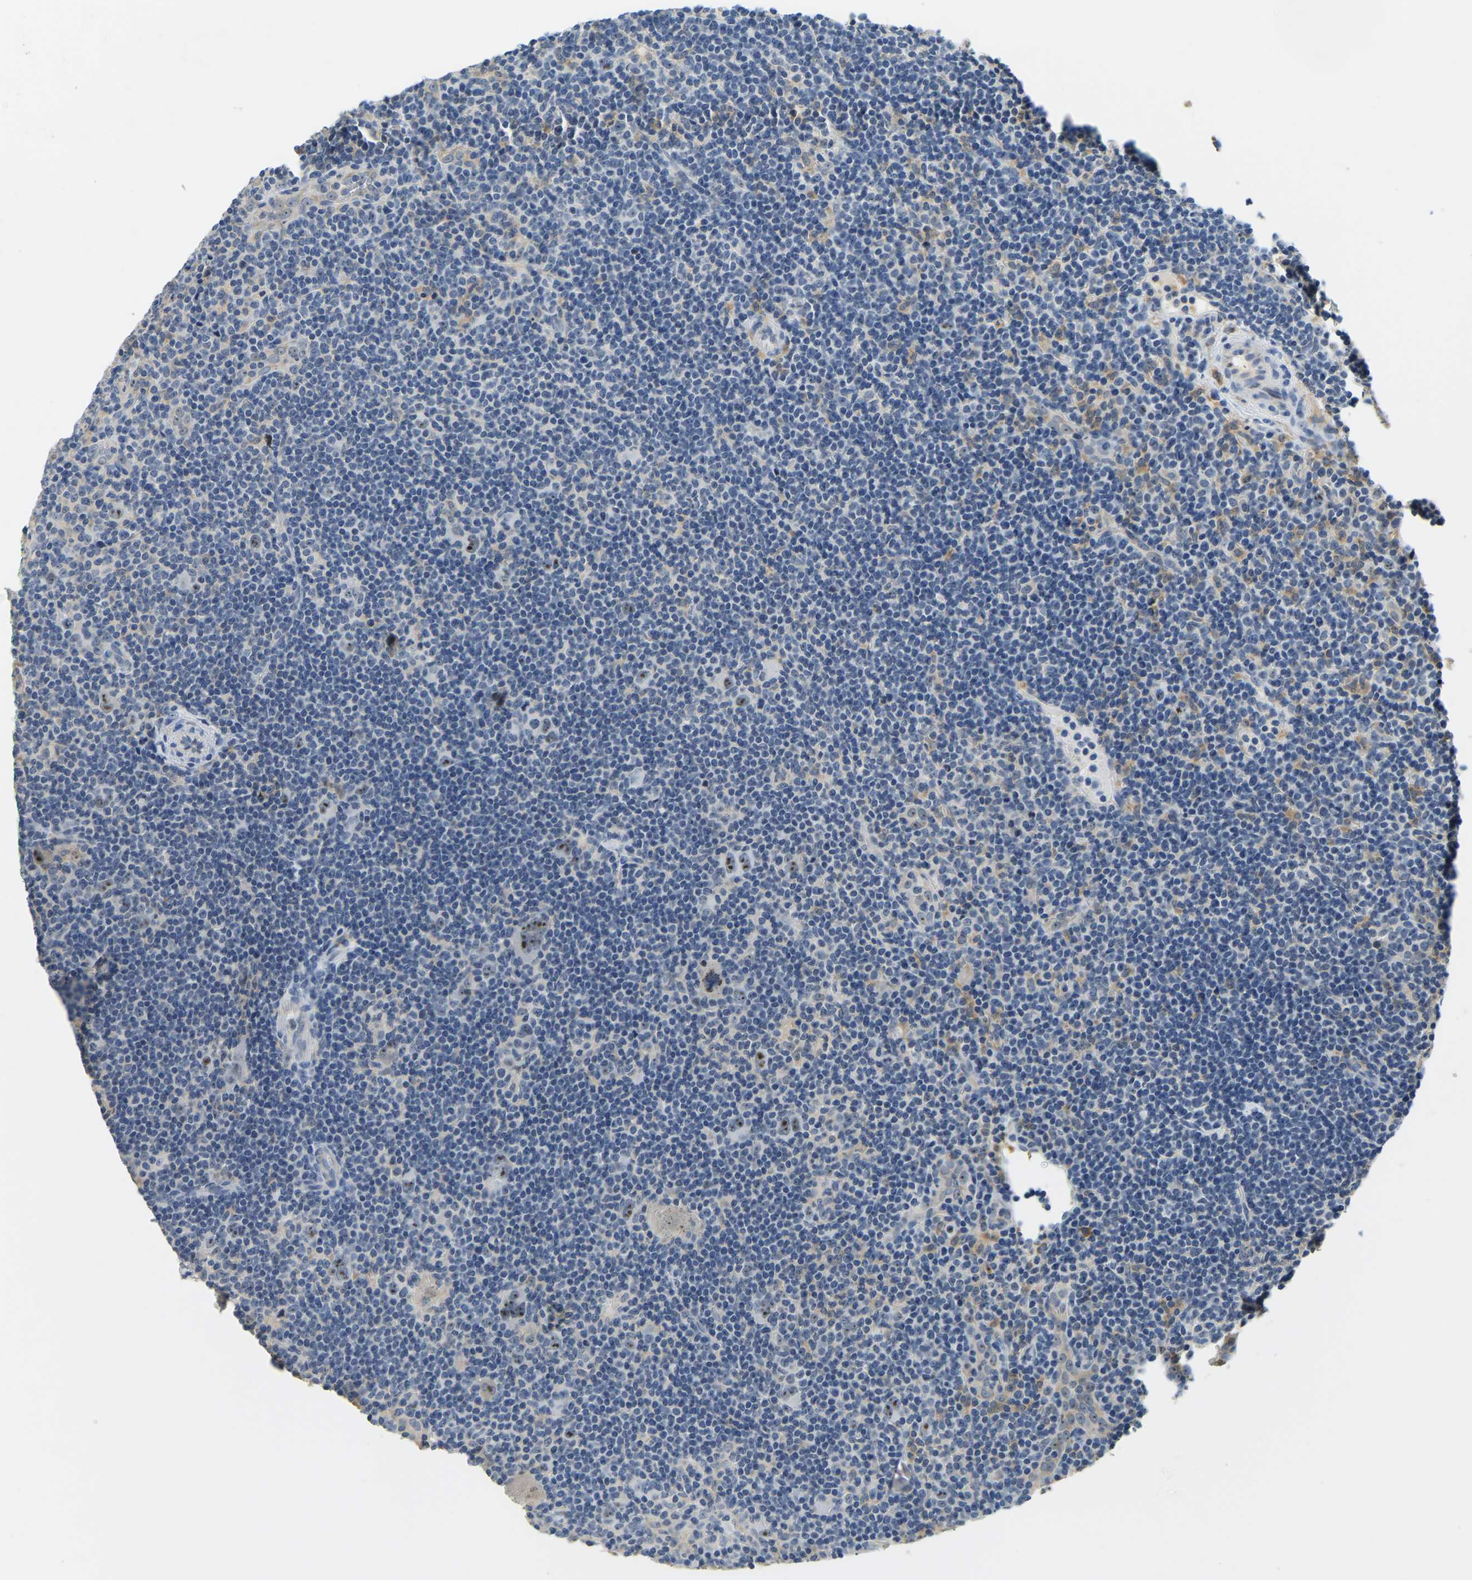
{"staining": {"intensity": "moderate", "quantity": "25%-75%", "location": "nuclear"}, "tissue": "lymphoma", "cell_type": "Tumor cells", "image_type": "cancer", "snomed": [{"axis": "morphology", "description": "Hodgkin's disease, NOS"}, {"axis": "topography", "description": "Lymph node"}], "caption": "A high-resolution histopathology image shows immunohistochemistry (IHC) staining of lymphoma, which demonstrates moderate nuclear staining in about 25%-75% of tumor cells.", "gene": "RRP1", "patient": {"sex": "female", "age": 57}}